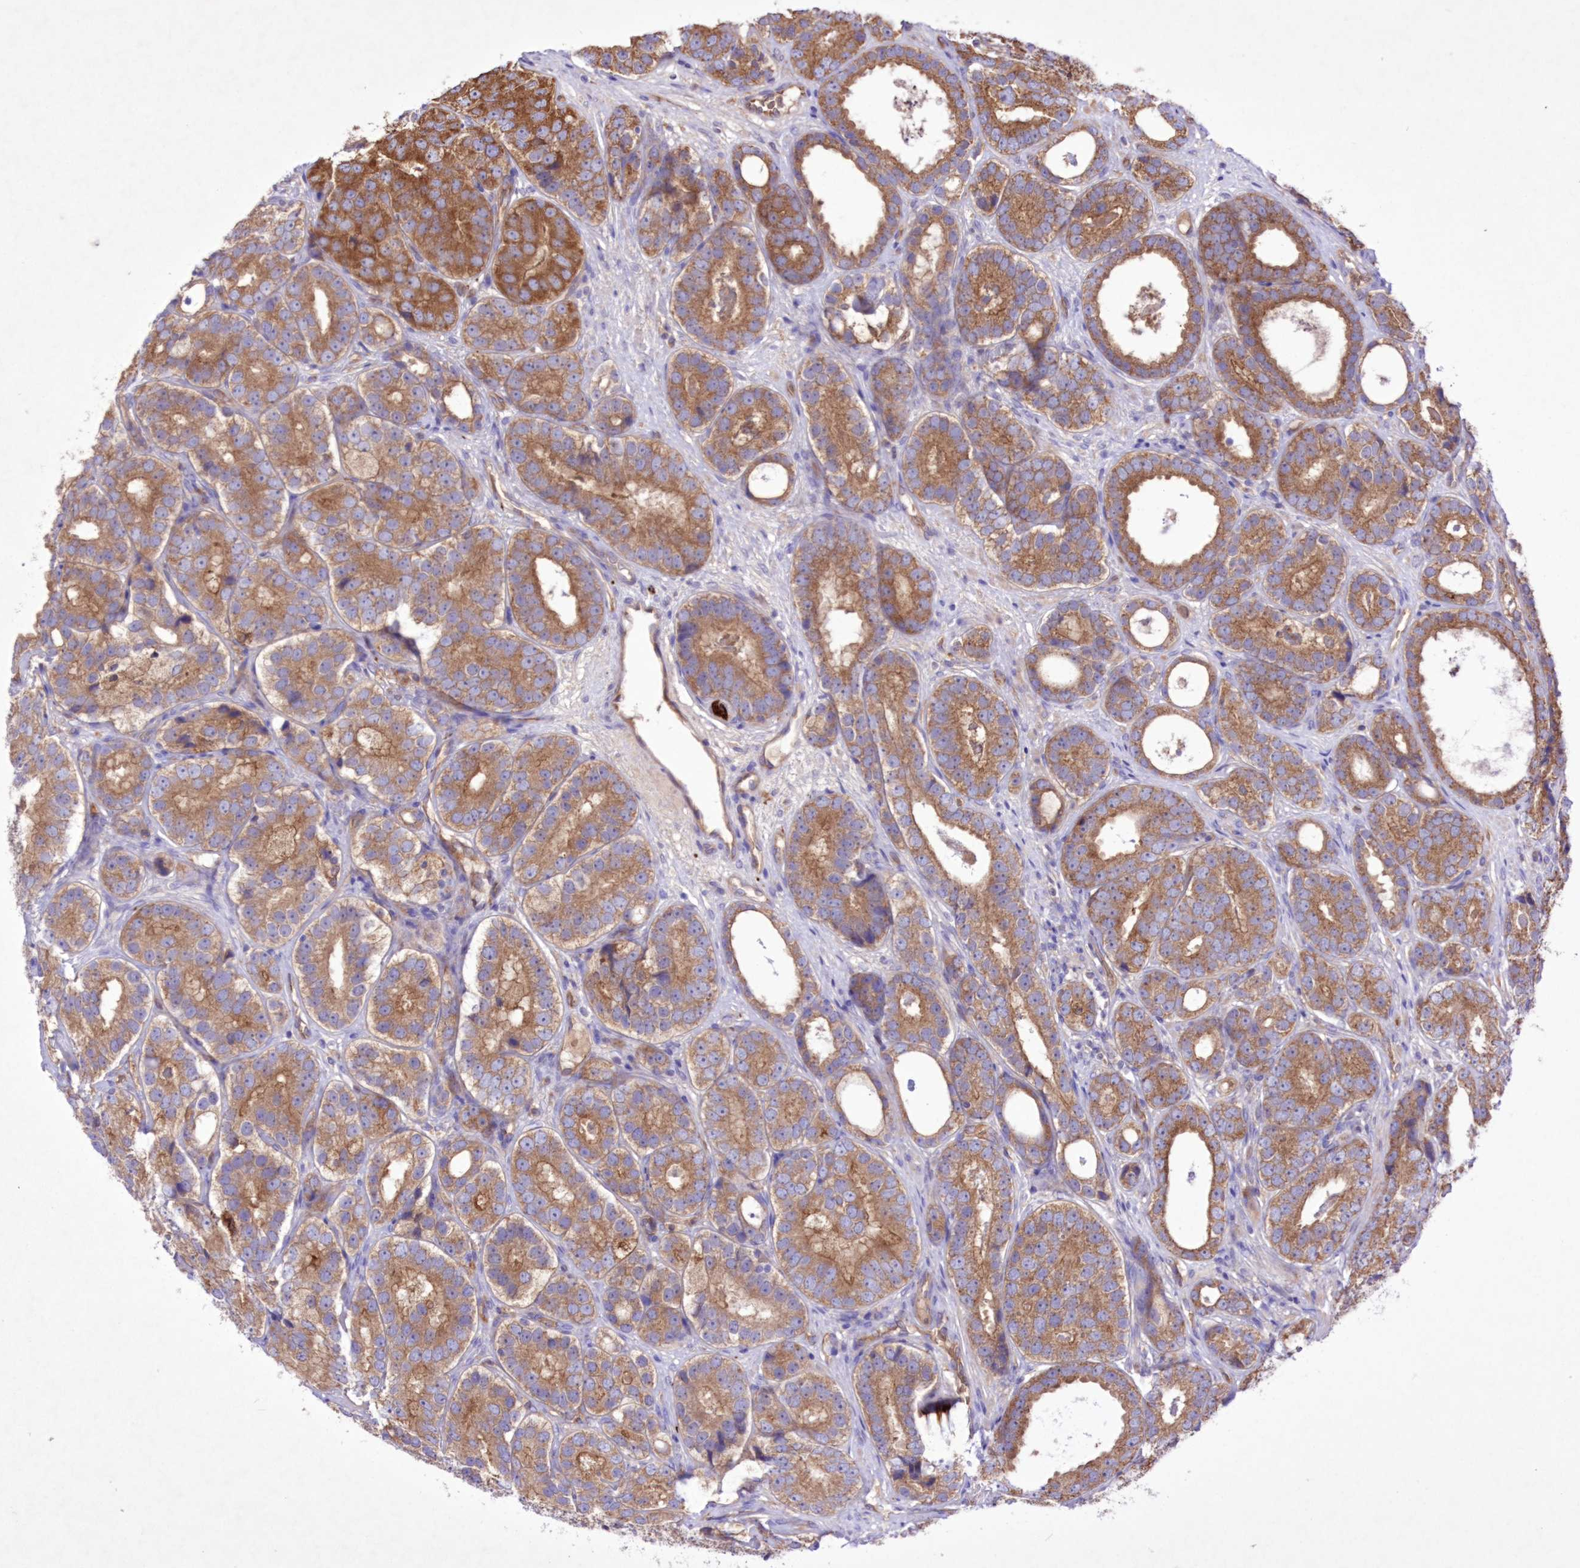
{"staining": {"intensity": "moderate", "quantity": ">75%", "location": "cytoplasmic/membranous"}, "tissue": "prostate cancer", "cell_type": "Tumor cells", "image_type": "cancer", "snomed": [{"axis": "morphology", "description": "Adenocarcinoma, High grade"}, {"axis": "topography", "description": "Prostate"}], "caption": "Tumor cells display medium levels of moderate cytoplasmic/membranous expression in approximately >75% of cells in prostate cancer (adenocarcinoma (high-grade)).", "gene": "FCHO2", "patient": {"sex": "male", "age": 56}}